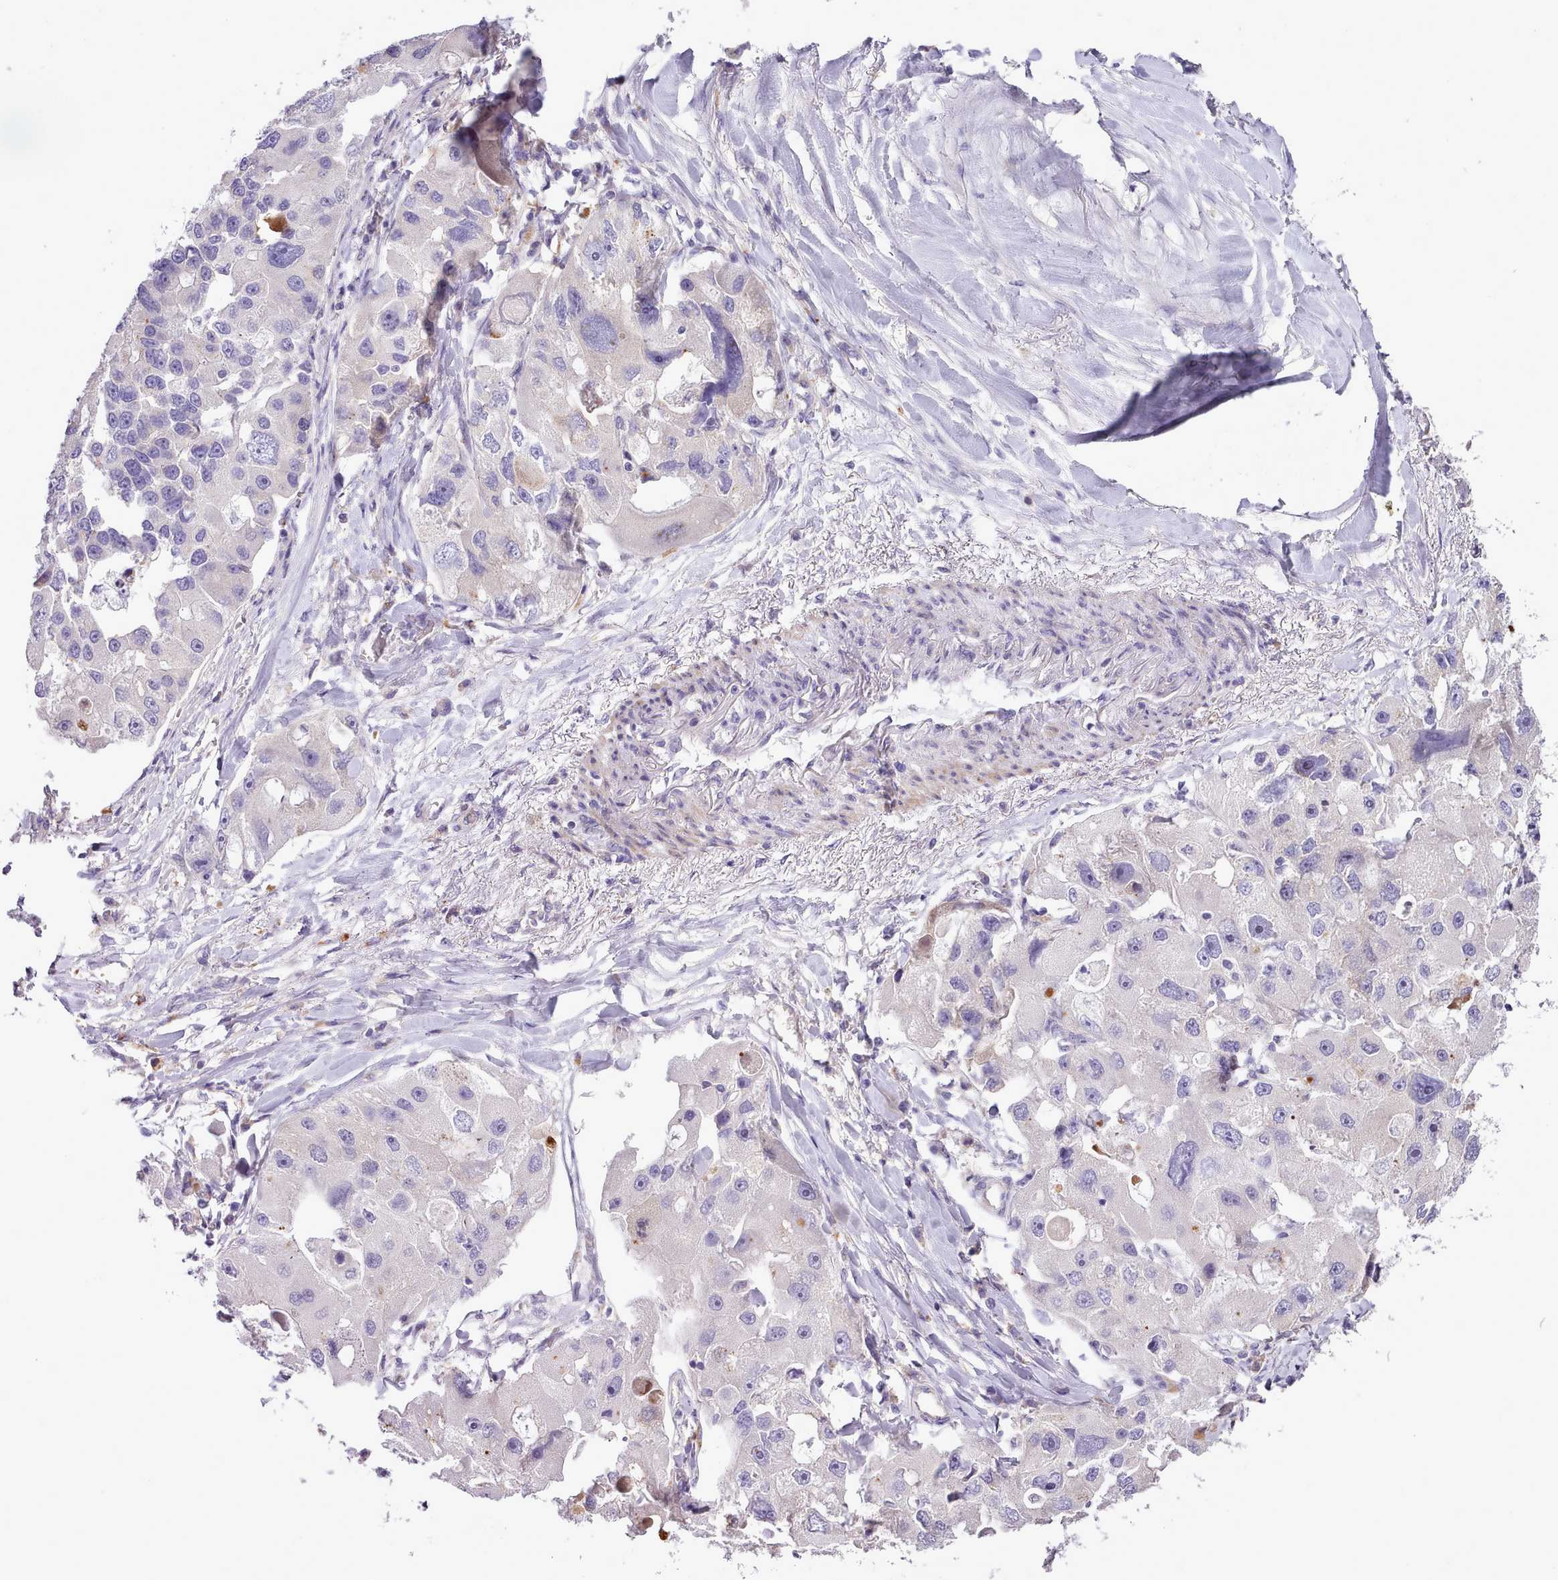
{"staining": {"intensity": "negative", "quantity": "none", "location": "none"}, "tissue": "lung cancer", "cell_type": "Tumor cells", "image_type": "cancer", "snomed": [{"axis": "morphology", "description": "Adenocarcinoma, NOS"}, {"axis": "topography", "description": "Lung"}], "caption": "DAB (3,3'-diaminobenzidine) immunohistochemical staining of lung cancer reveals no significant positivity in tumor cells. (IHC, brightfield microscopy, high magnification).", "gene": "SETX", "patient": {"sex": "female", "age": 54}}